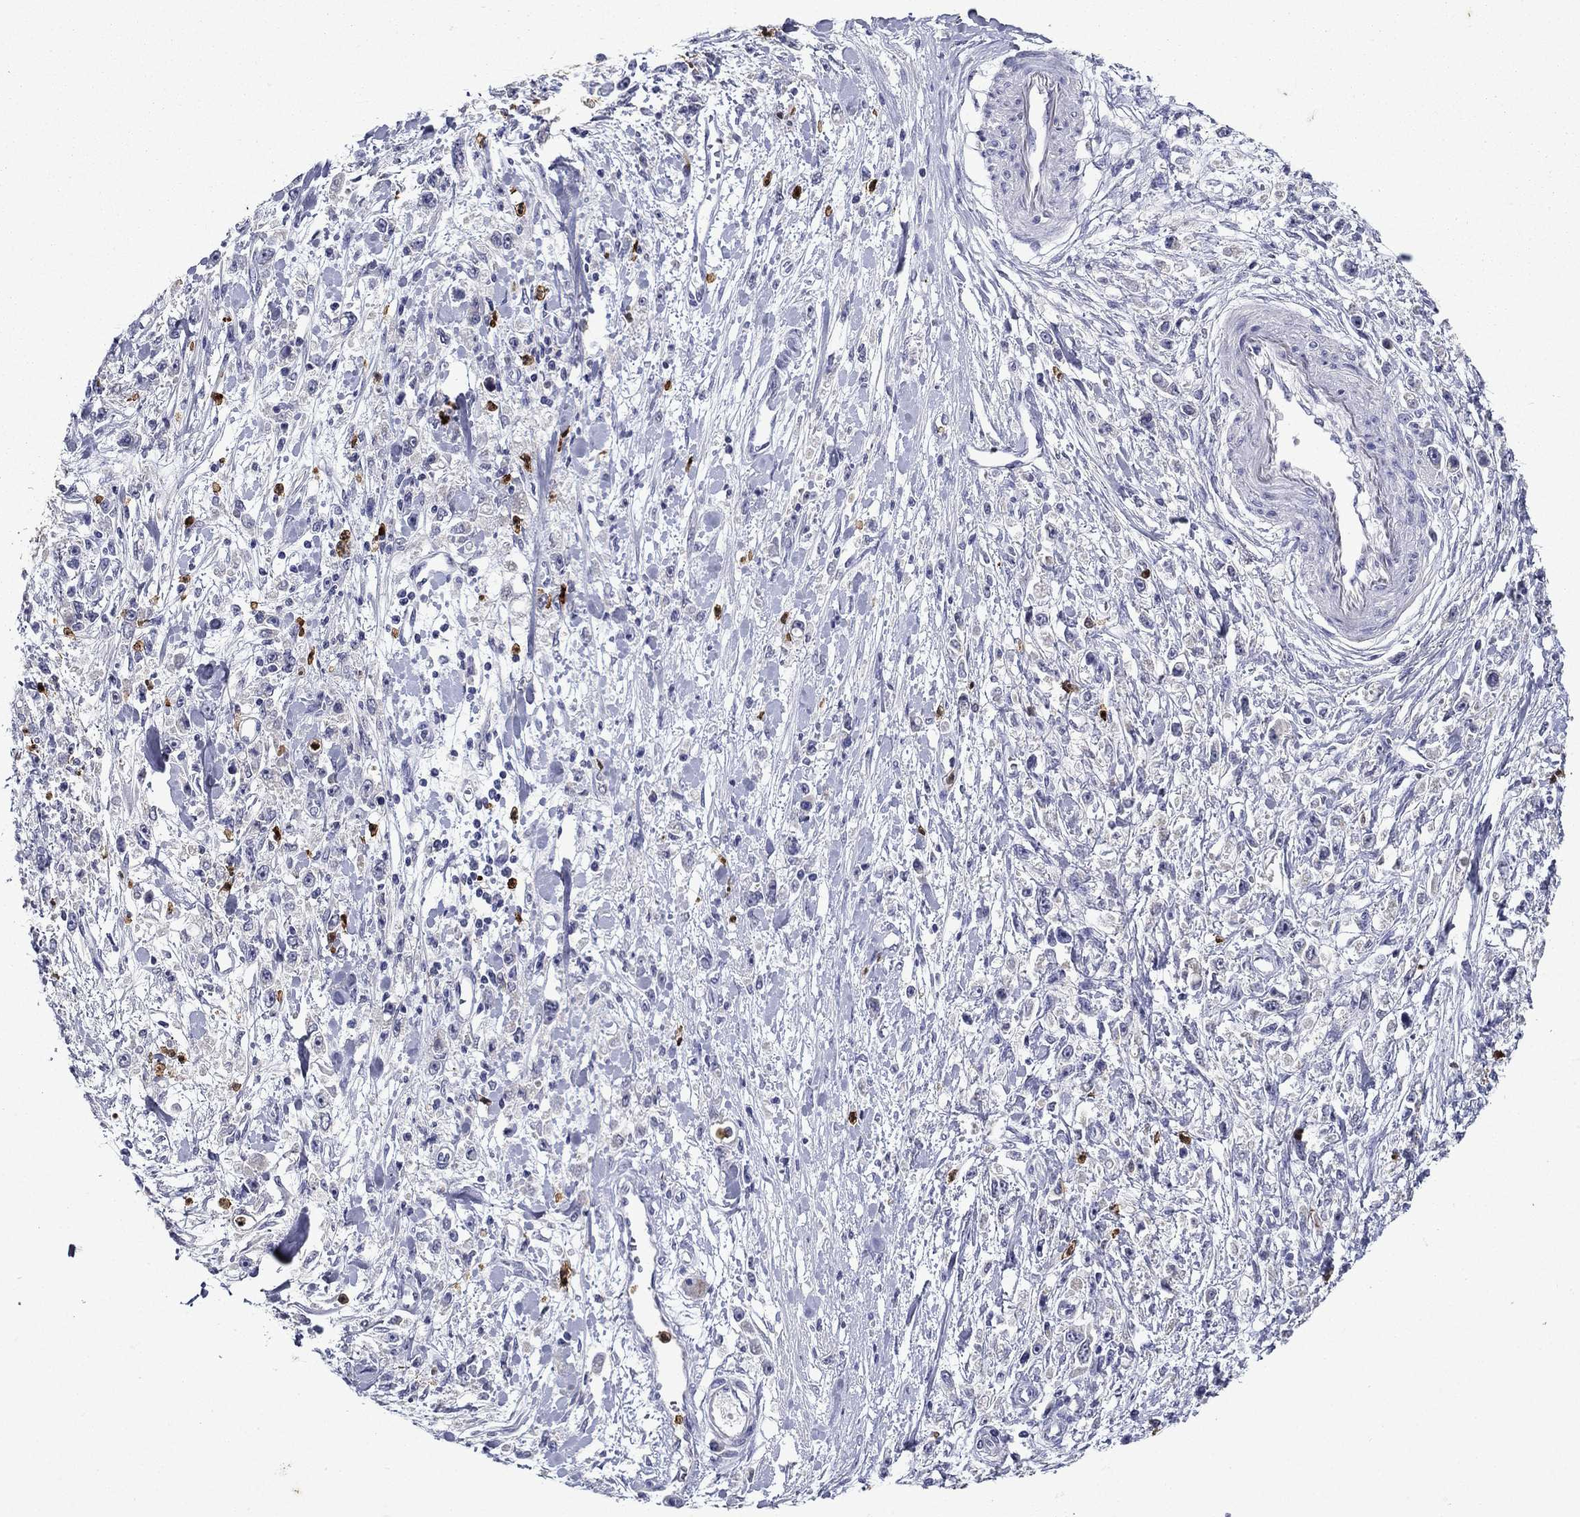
{"staining": {"intensity": "negative", "quantity": "none", "location": "none"}, "tissue": "stomach cancer", "cell_type": "Tumor cells", "image_type": "cancer", "snomed": [{"axis": "morphology", "description": "Adenocarcinoma, NOS"}, {"axis": "topography", "description": "Stomach"}], "caption": "Human stomach cancer stained for a protein using immunohistochemistry displays no positivity in tumor cells.", "gene": "IRF5", "patient": {"sex": "female", "age": 59}}